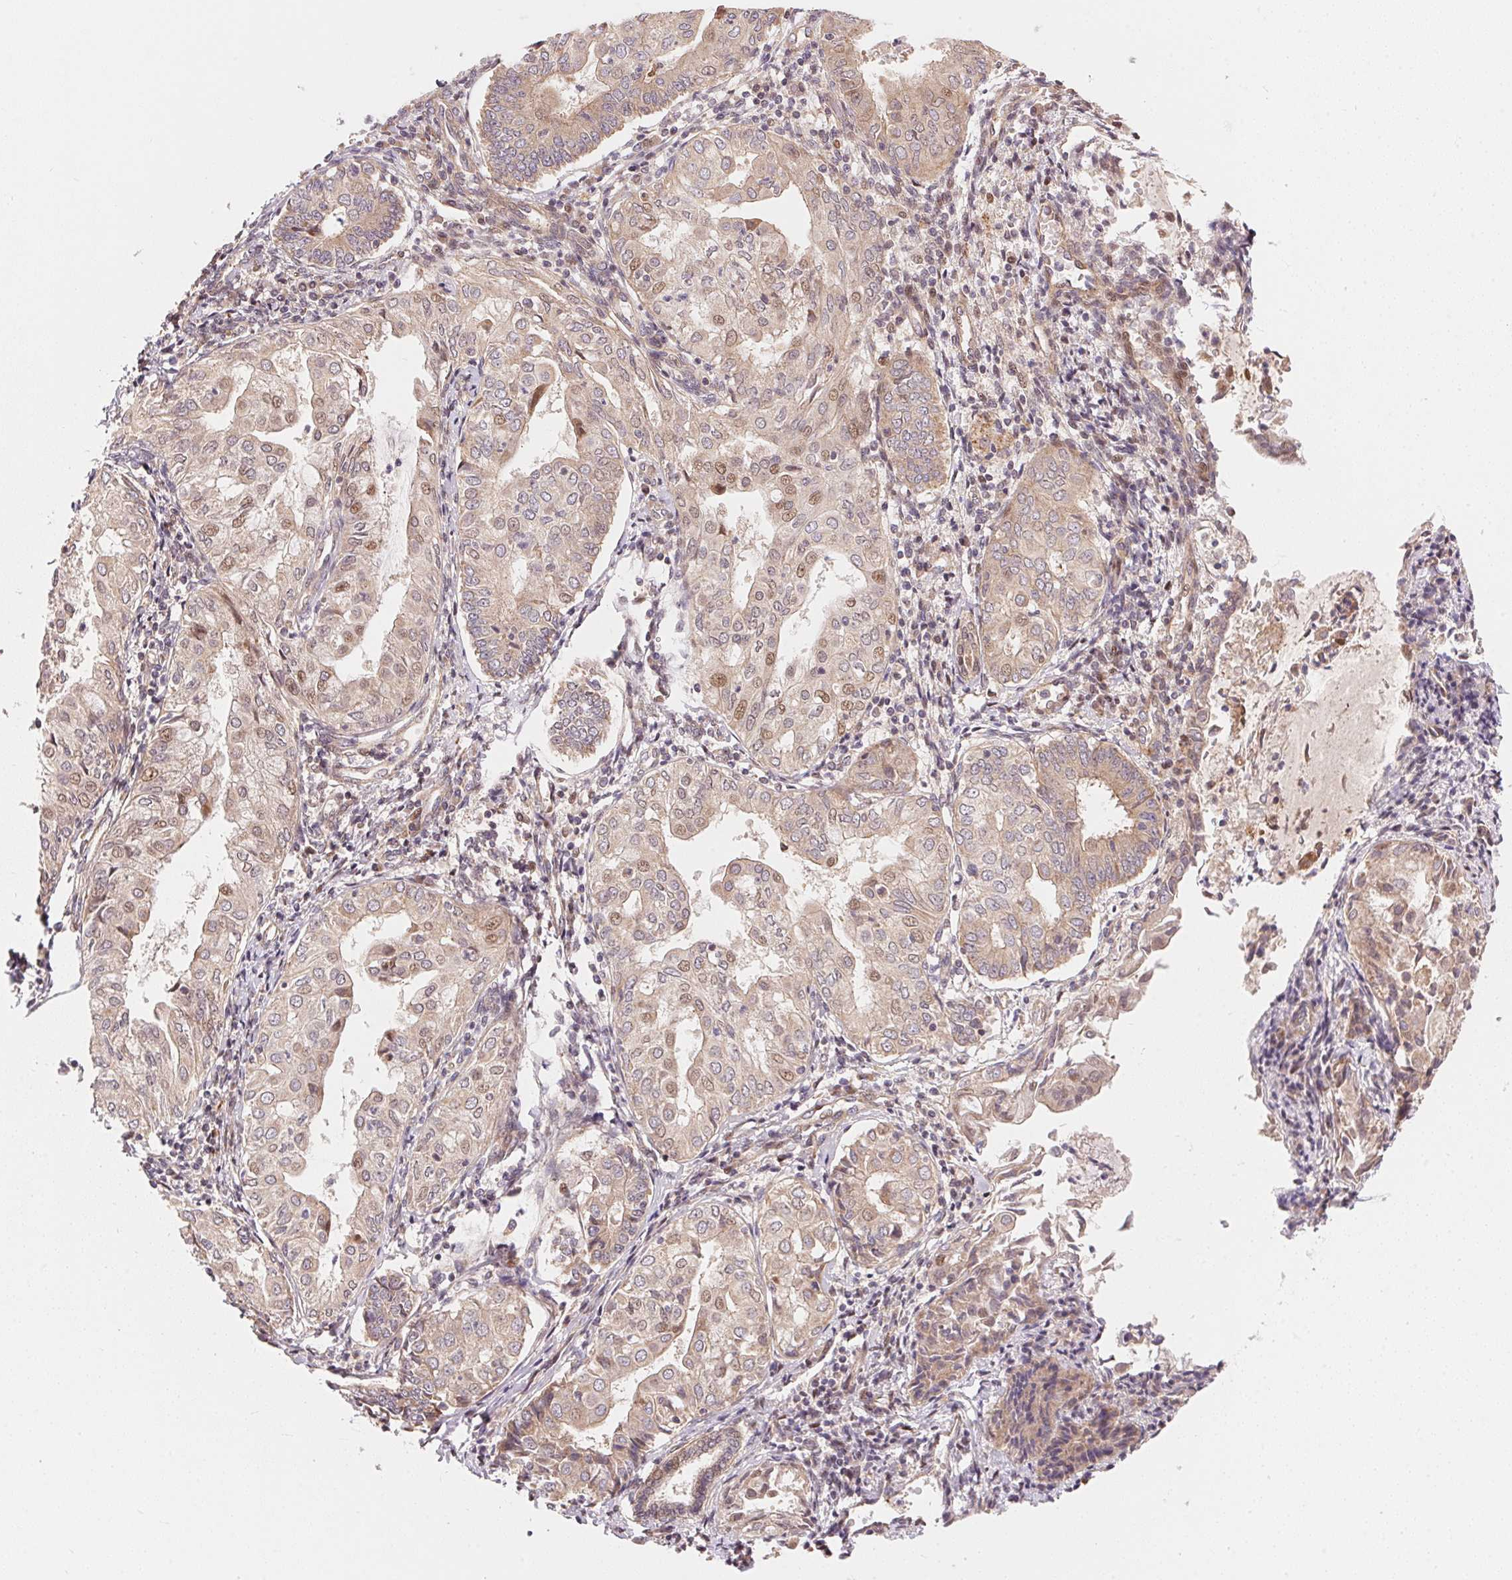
{"staining": {"intensity": "weak", "quantity": "25%-75%", "location": "cytoplasmic/membranous,nuclear"}, "tissue": "endometrial cancer", "cell_type": "Tumor cells", "image_type": "cancer", "snomed": [{"axis": "morphology", "description": "Adenocarcinoma, NOS"}, {"axis": "topography", "description": "Endometrium"}], "caption": "Immunohistochemical staining of human endometrial cancer shows low levels of weak cytoplasmic/membranous and nuclear positivity in about 25%-75% of tumor cells.", "gene": "TNIP2", "patient": {"sex": "female", "age": 68}}